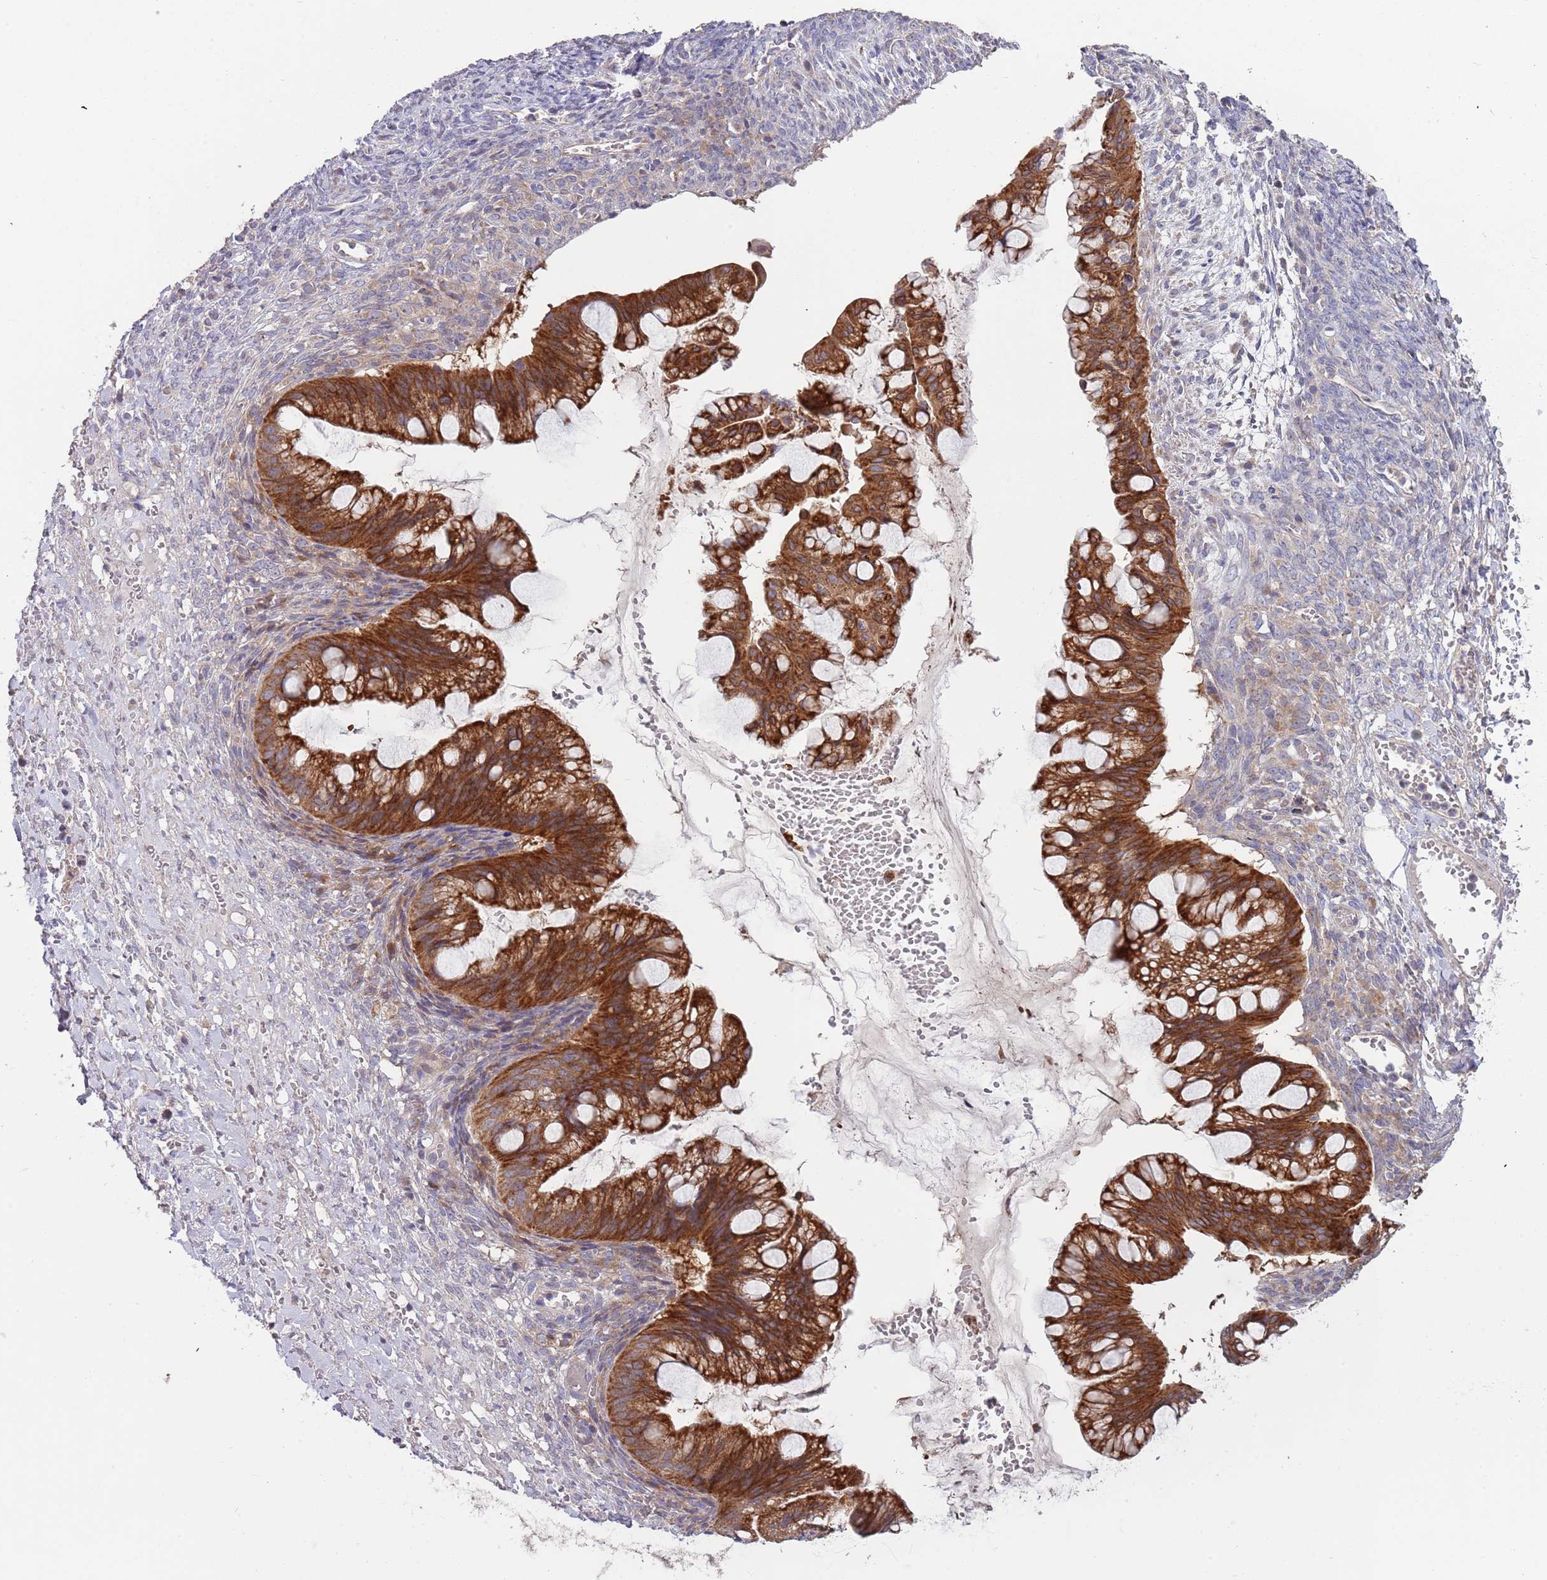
{"staining": {"intensity": "strong", "quantity": ">75%", "location": "cytoplasmic/membranous"}, "tissue": "ovarian cancer", "cell_type": "Tumor cells", "image_type": "cancer", "snomed": [{"axis": "morphology", "description": "Cystadenocarcinoma, mucinous, NOS"}, {"axis": "topography", "description": "Ovary"}], "caption": "A histopathology image showing strong cytoplasmic/membranous expression in approximately >75% of tumor cells in ovarian cancer (mucinous cystadenocarcinoma), as visualized by brown immunohistochemical staining.", "gene": "ABCC10", "patient": {"sex": "female", "age": 73}}